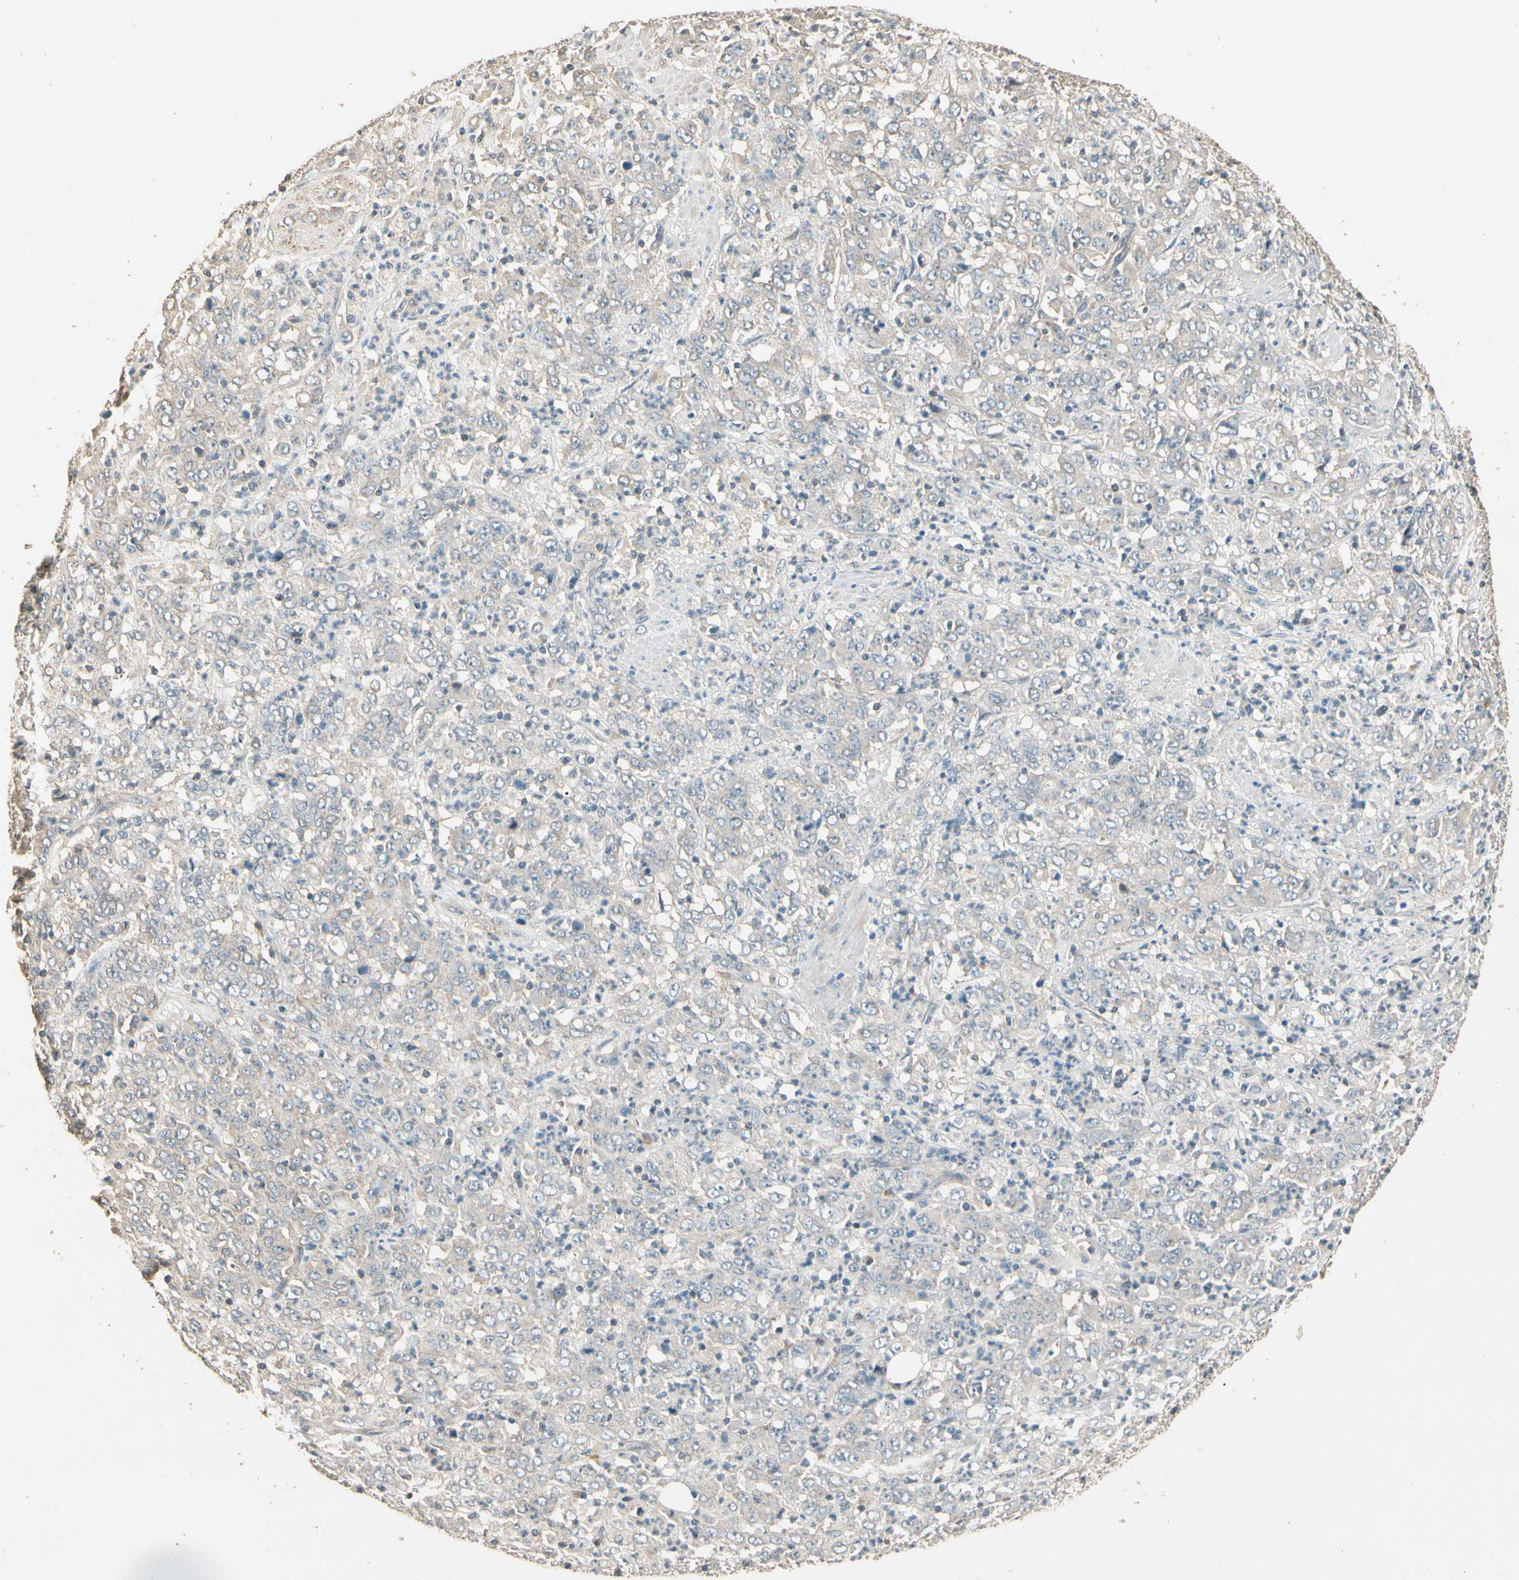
{"staining": {"intensity": "weak", "quantity": "<25%", "location": "cytoplasmic/membranous"}, "tissue": "stomach cancer", "cell_type": "Tumor cells", "image_type": "cancer", "snomed": [{"axis": "morphology", "description": "Adenocarcinoma, NOS"}, {"axis": "topography", "description": "Stomach, lower"}], "caption": "Human stomach adenocarcinoma stained for a protein using immunohistochemistry demonstrates no positivity in tumor cells.", "gene": "CDH6", "patient": {"sex": "female", "age": 71}}